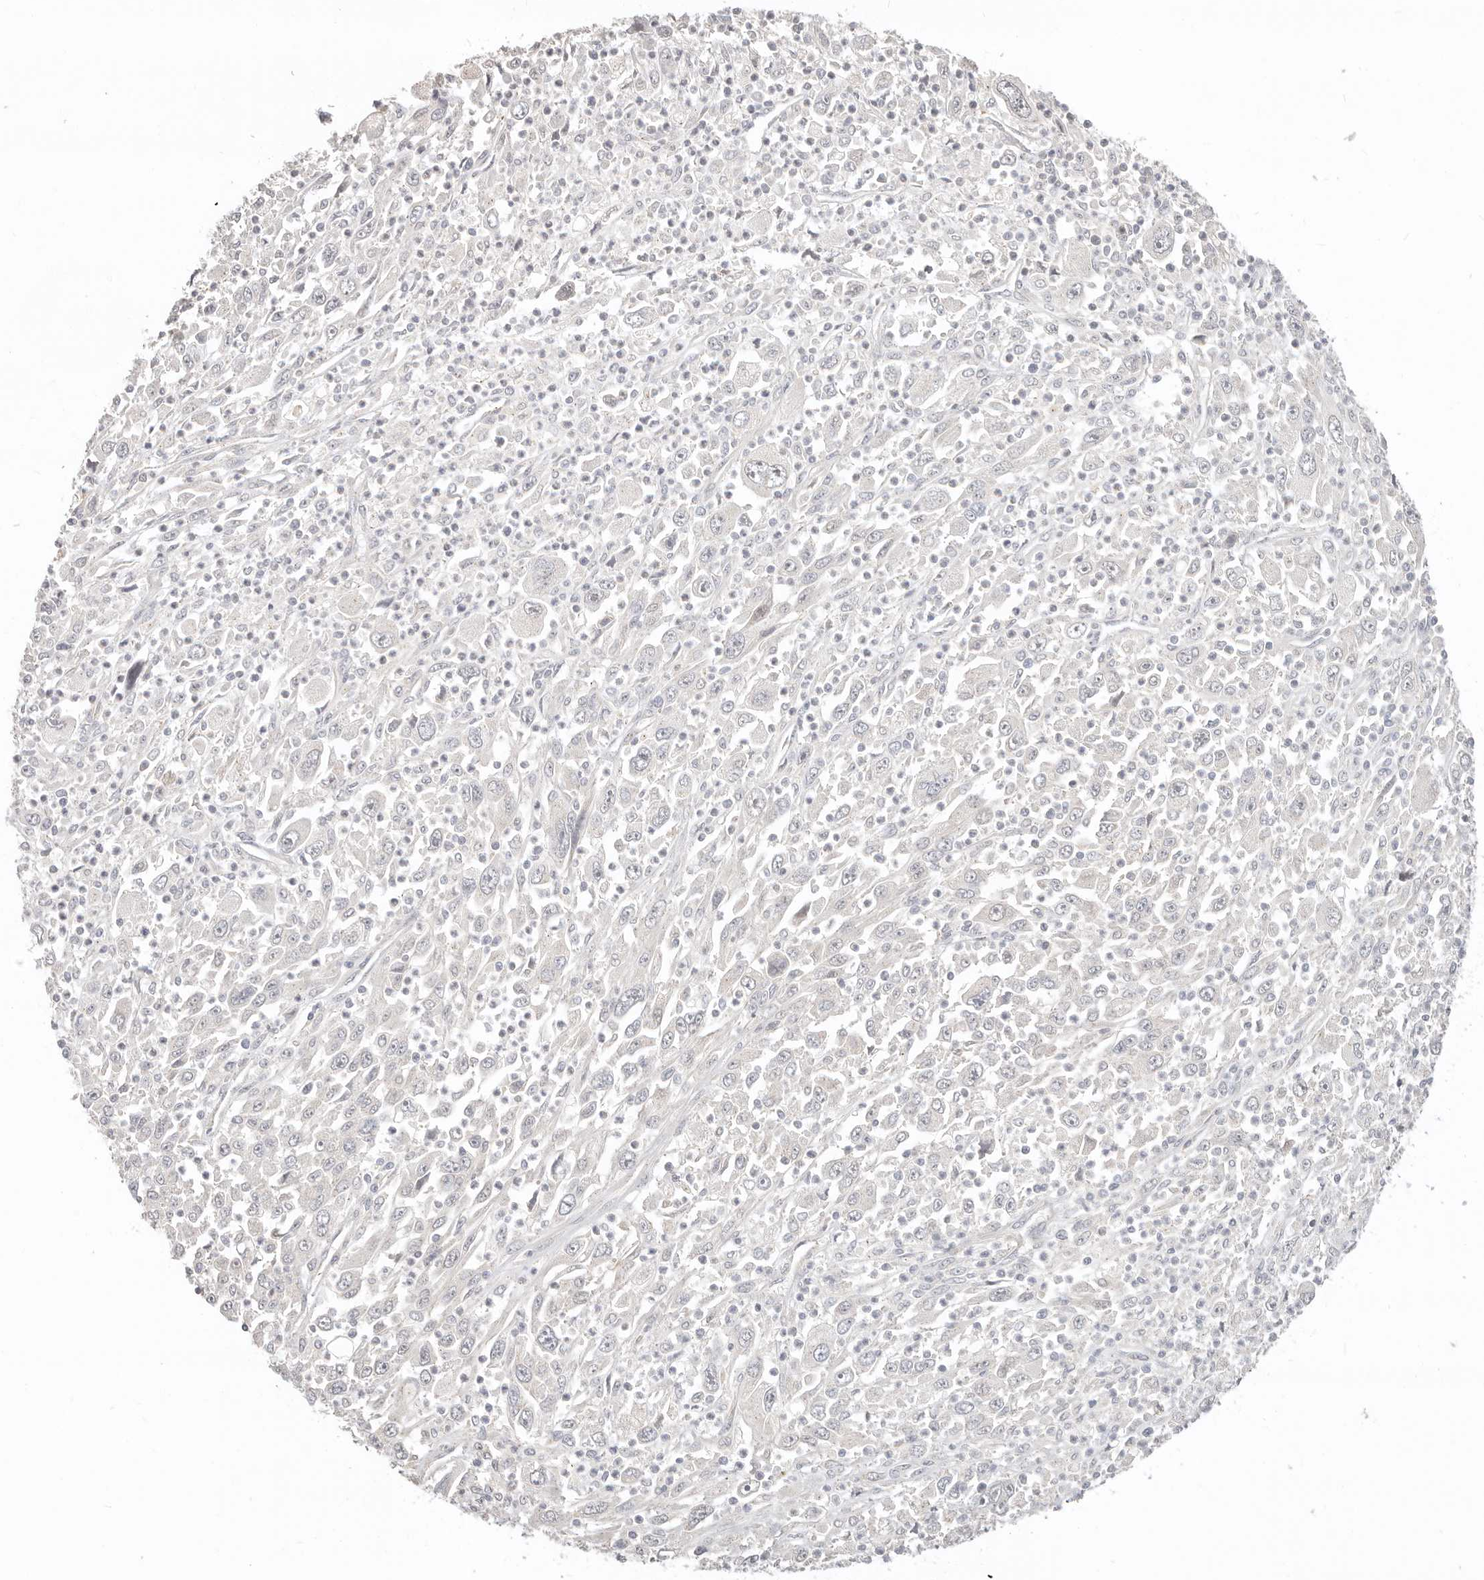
{"staining": {"intensity": "negative", "quantity": "none", "location": "none"}, "tissue": "melanoma", "cell_type": "Tumor cells", "image_type": "cancer", "snomed": [{"axis": "morphology", "description": "Malignant melanoma, Metastatic site"}, {"axis": "topography", "description": "Skin"}], "caption": "A histopathology image of human malignant melanoma (metastatic site) is negative for staining in tumor cells.", "gene": "ZRANB1", "patient": {"sex": "female", "age": 56}}